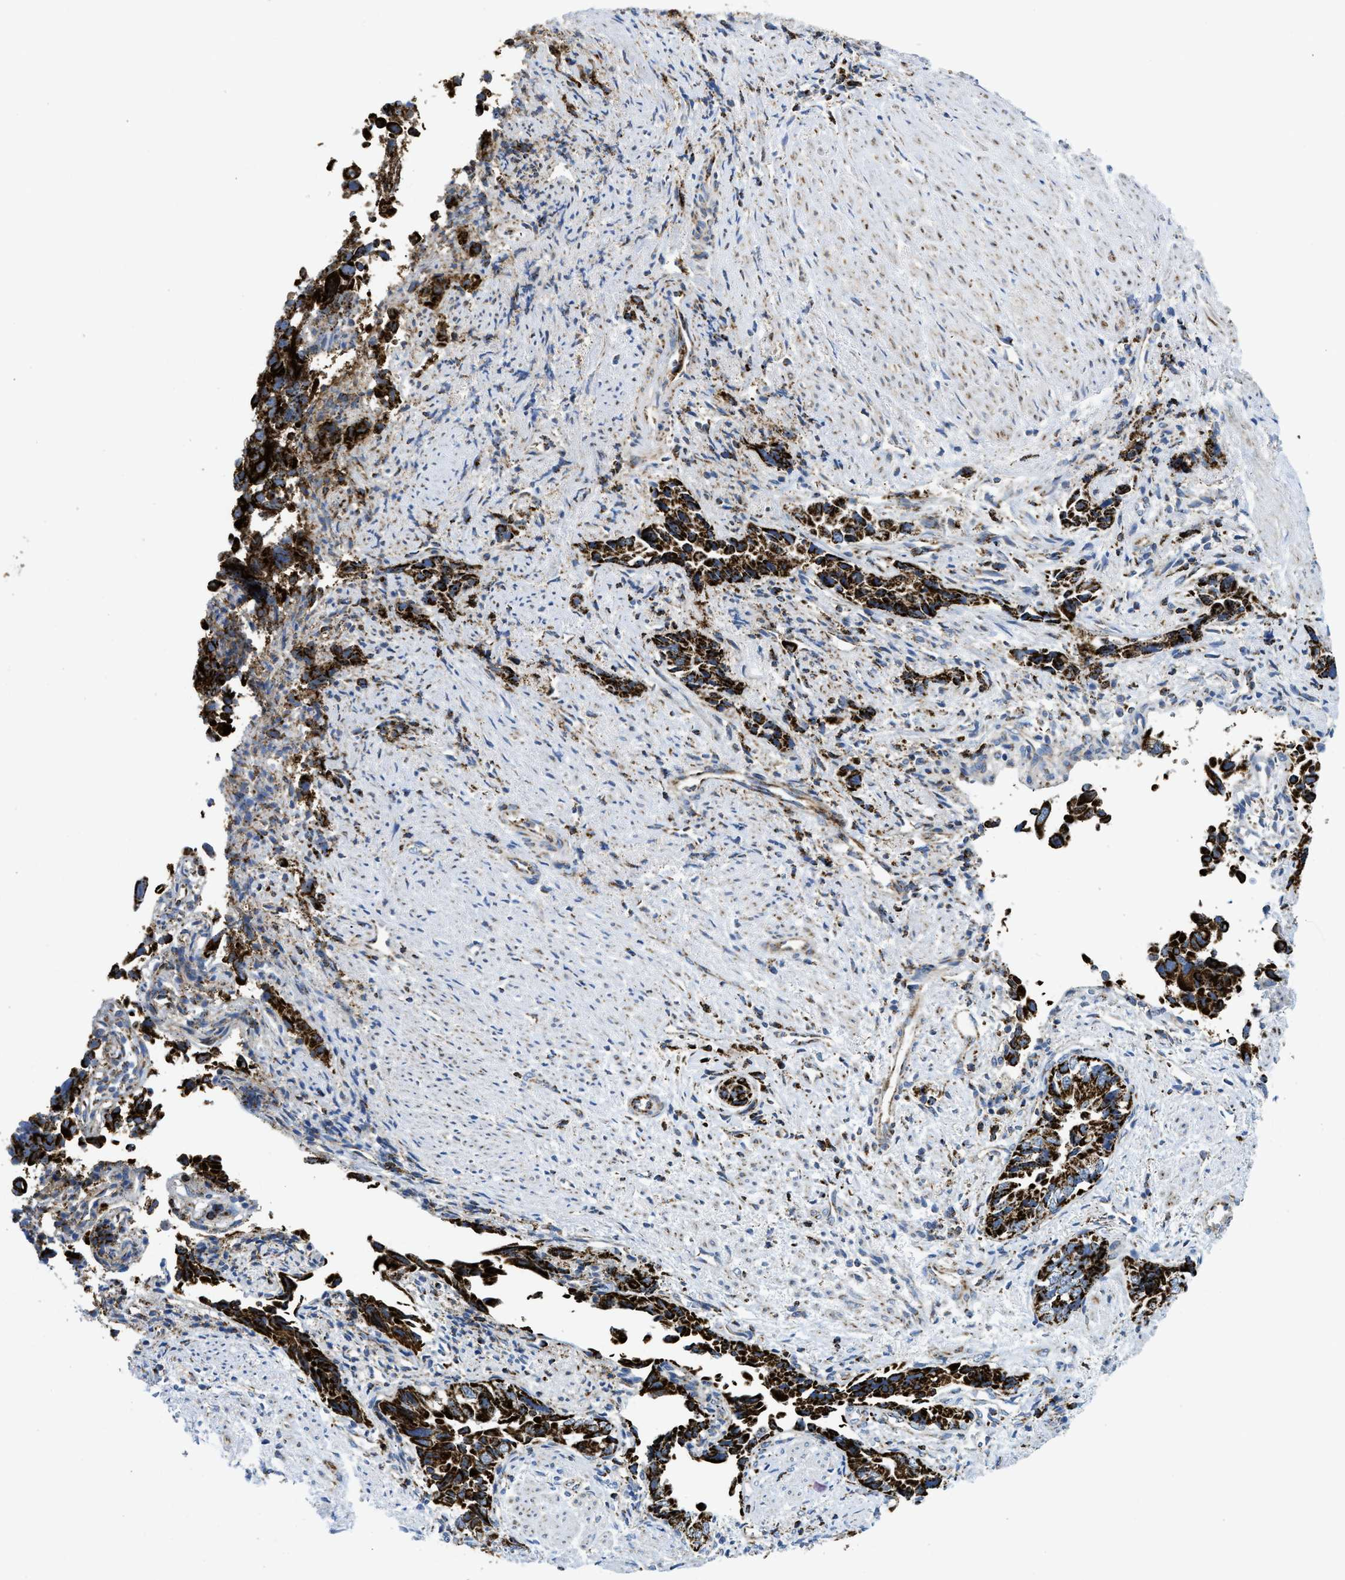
{"staining": {"intensity": "strong", "quantity": ">75%", "location": "cytoplasmic/membranous"}, "tissue": "liver cancer", "cell_type": "Tumor cells", "image_type": "cancer", "snomed": [{"axis": "morphology", "description": "Cholangiocarcinoma"}, {"axis": "topography", "description": "Liver"}], "caption": "There is high levels of strong cytoplasmic/membranous staining in tumor cells of liver cancer, as demonstrated by immunohistochemical staining (brown color).", "gene": "SQOR", "patient": {"sex": "female", "age": 79}}